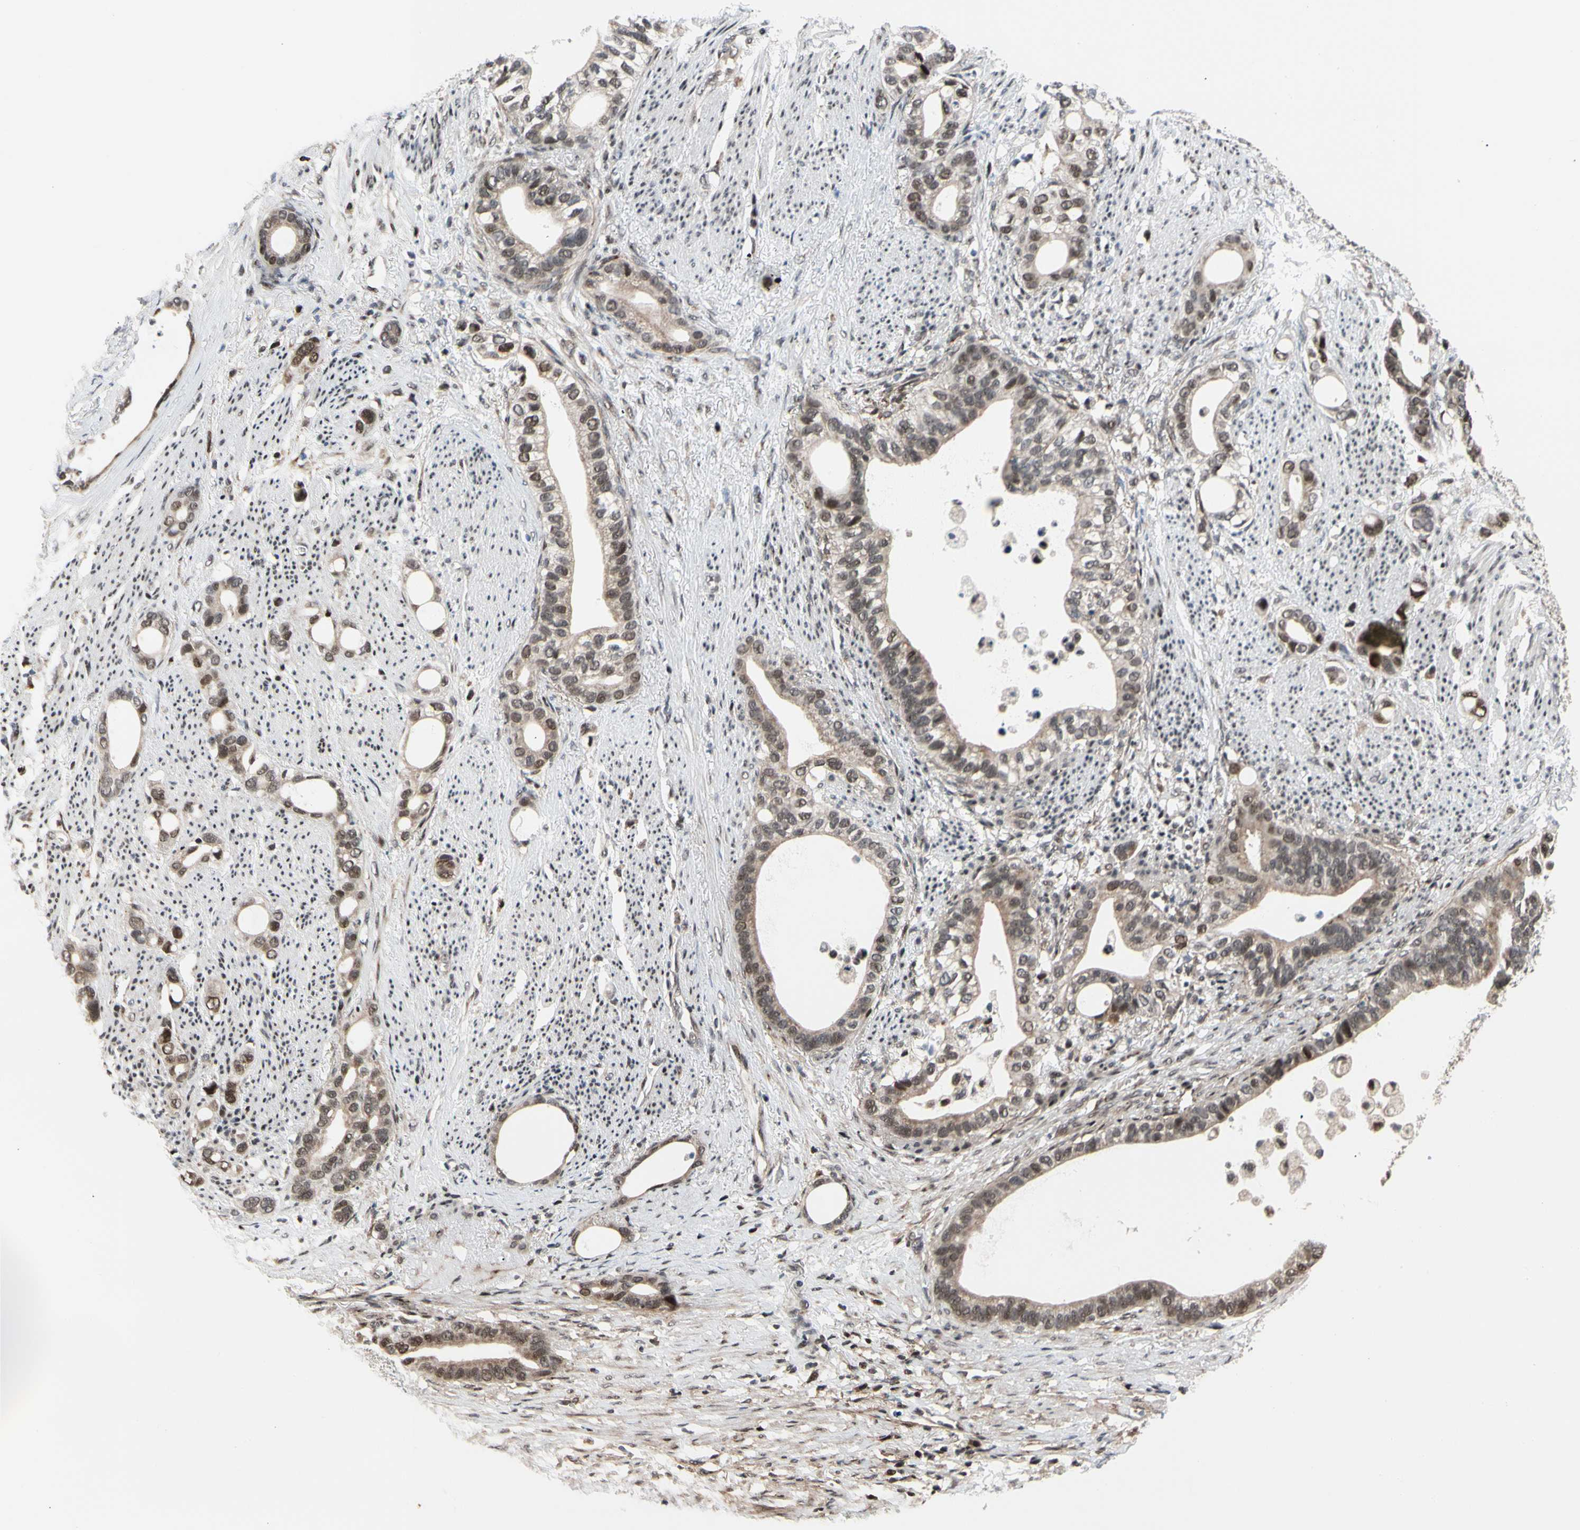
{"staining": {"intensity": "moderate", "quantity": "25%-75%", "location": "cytoplasmic/membranous,nuclear"}, "tissue": "stomach cancer", "cell_type": "Tumor cells", "image_type": "cancer", "snomed": [{"axis": "morphology", "description": "Adenocarcinoma, NOS"}, {"axis": "topography", "description": "Stomach"}], "caption": "Stomach cancer (adenocarcinoma) was stained to show a protein in brown. There is medium levels of moderate cytoplasmic/membranous and nuclear staining in approximately 25%-75% of tumor cells.", "gene": "E2F1", "patient": {"sex": "female", "age": 75}}